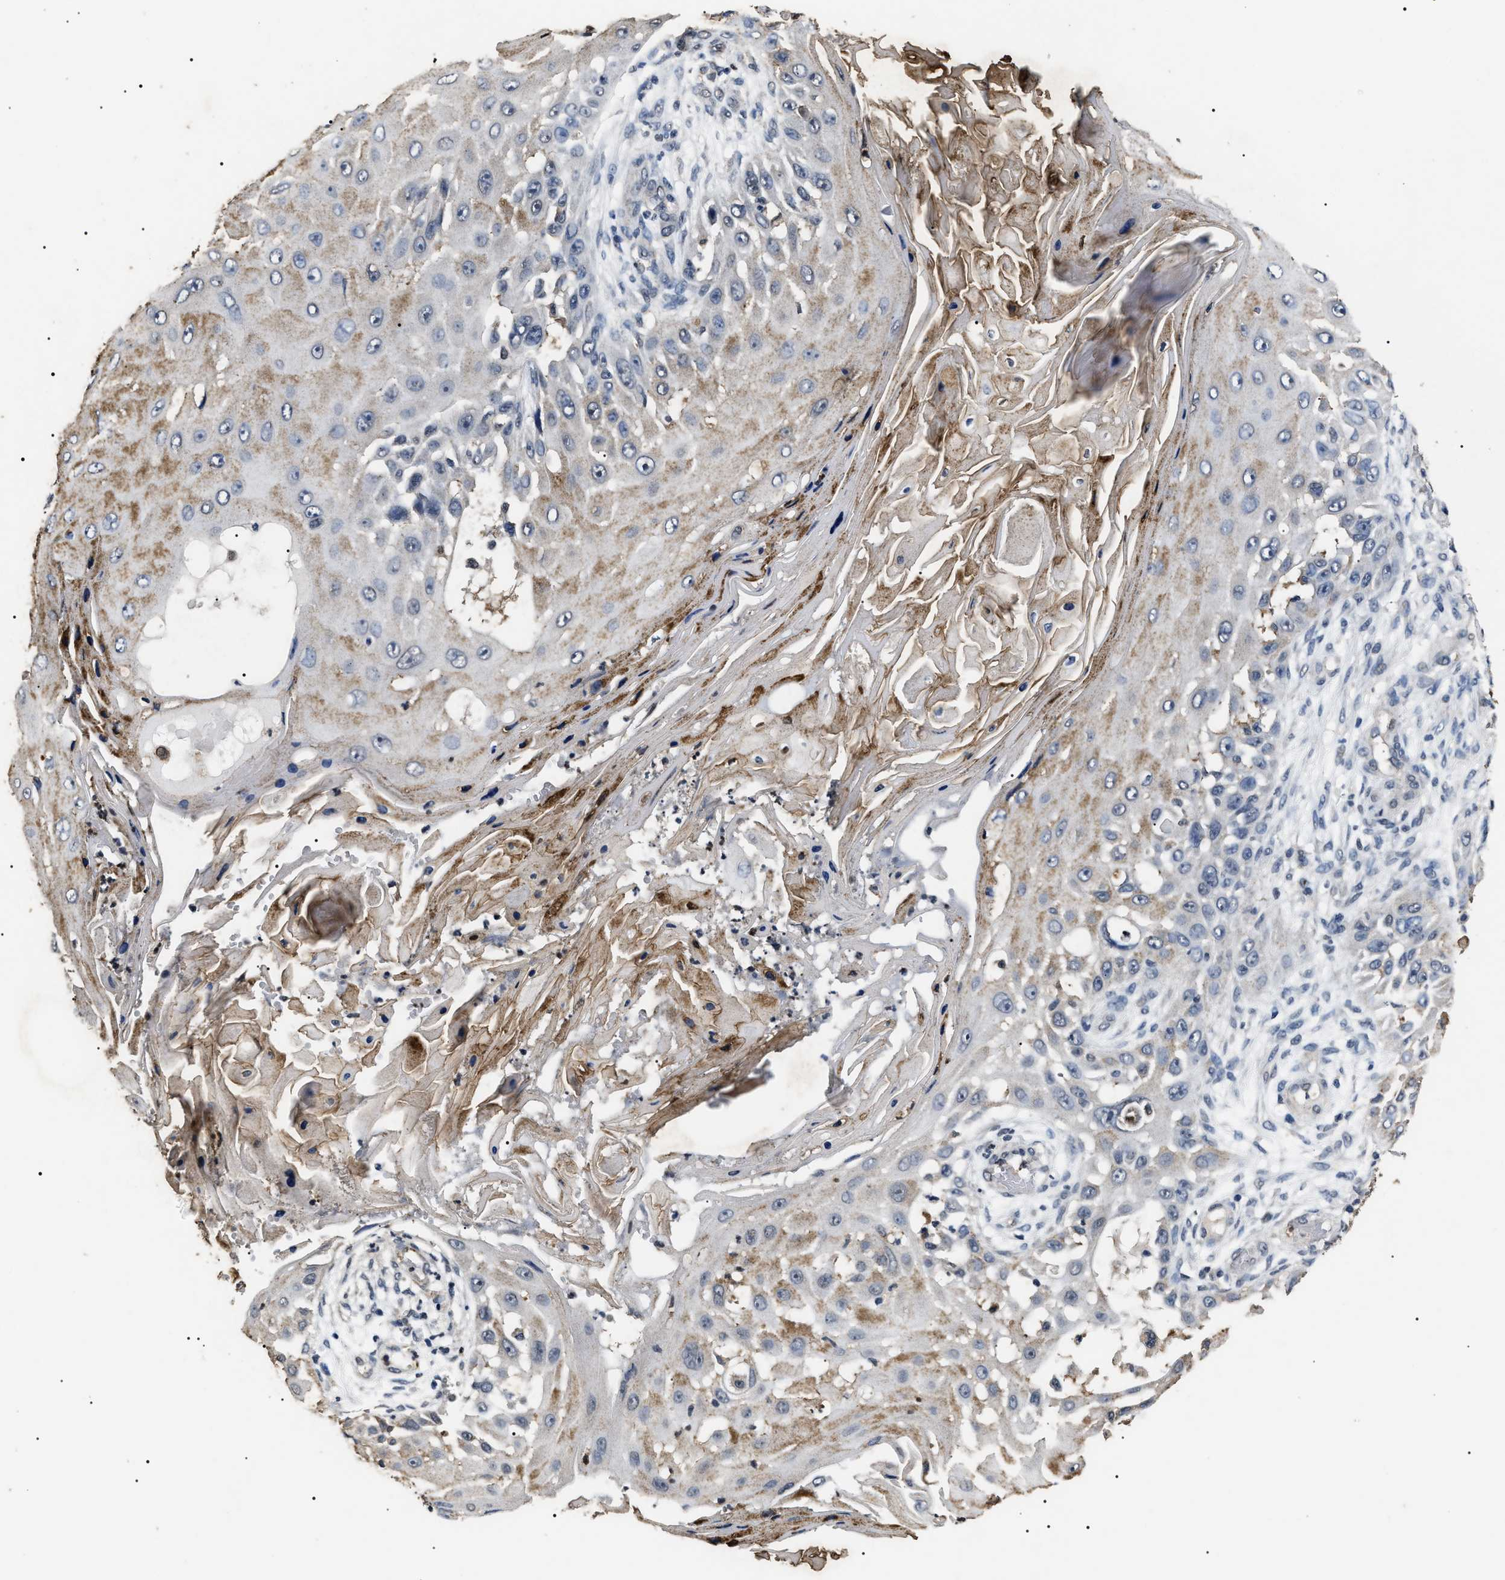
{"staining": {"intensity": "moderate", "quantity": "25%-75%", "location": "cytoplasmic/membranous"}, "tissue": "skin cancer", "cell_type": "Tumor cells", "image_type": "cancer", "snomed": [{"axis": "morphology", "description": "Squamous cell carcinoma, NOS"}, {"axis": "topography", "description": "Skin"}], "caption": "Moderate cytoplasmic/membranous positivity is identified in about 25%-75% of tumor cells in skin cancer. (brown staining indicates protein expression, while blue staining denotes nuclei).", "gene": "ANP32E", "patient": {"sex": "female", "age": 44}}